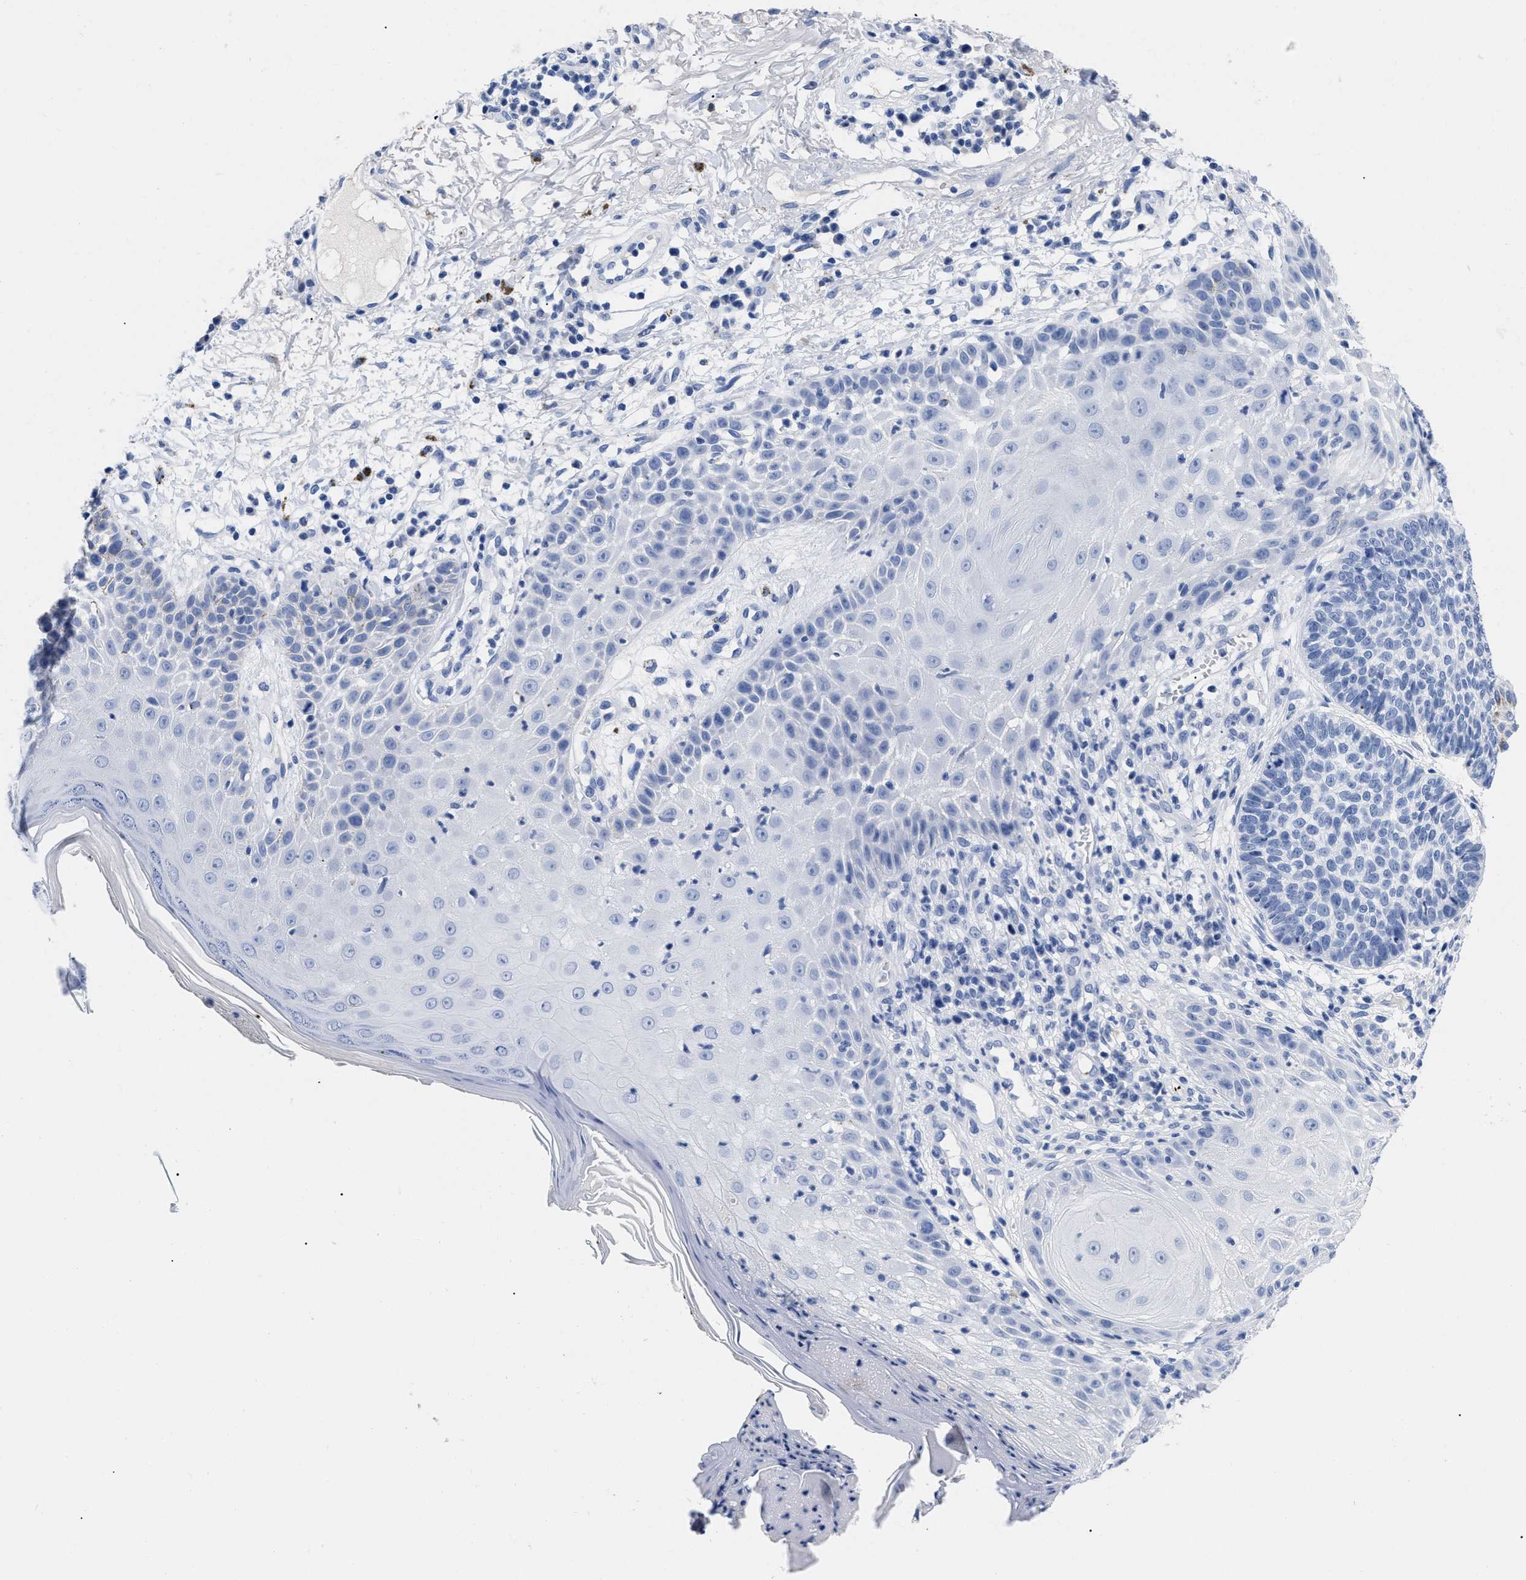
{"staining": {"intensity": "negative", "quantity": "none", "location": "none"}, "tissue": "skin cancer", "cell_type": "Tumor cells", "image_type": "cancer", "snomed": [{"axis": "morphology", "description": "Normal tissue, NOS"}, {"axis": "morphology", "description": "Basal cell carcinoma"}, {"axis": "topography", "description": "Skin"}], "caption": "Tumor cells show no significant protein staining in skin cancer (basal cell carcinoma).", "gene": "TREML1", "patient": {"sex": "male", "age": 79}}